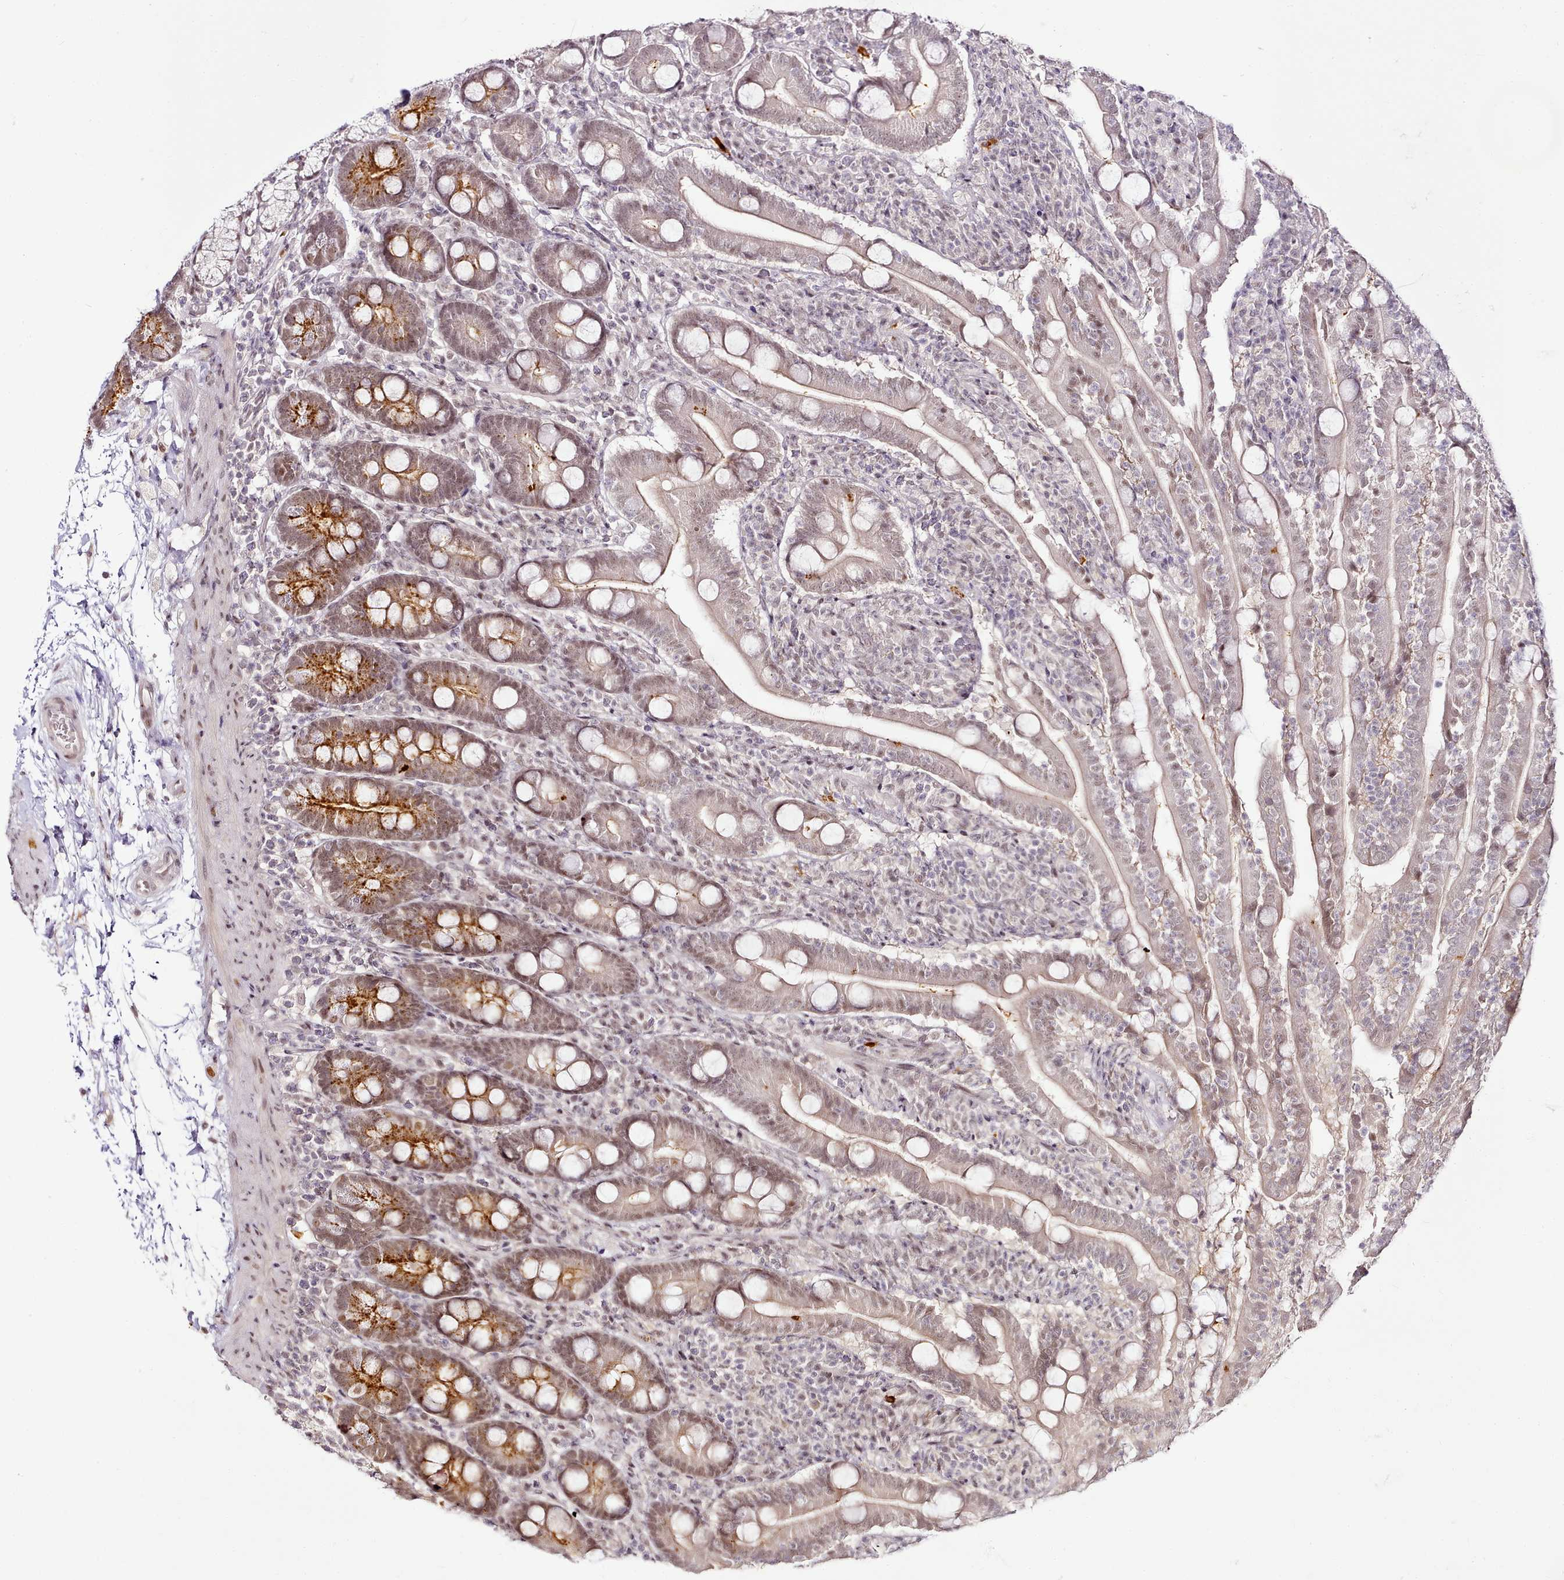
{"staining": {"intensity": "moderate", "quantity": "25%-75%", "location": "cytoplasmic/membranous"}, "tissue": "duodenum", "cell_type": "Glandular cells", "image_type": "normal", "snomed": [{"axis": "morphology", "description": "Normal tissue, NOS"}, {"axis": "topography", "description": "Duodenum"}], "caption": "Immunohistochemistry histopathology image of normal duodenum stained for a protein (brown), which reveals medium levels of moderate cytoplasmic/membranous expression in about 25%-75% of glandular cells.", "gene": "SYT15B", "patient": {"sex": "male", "age": 35}}